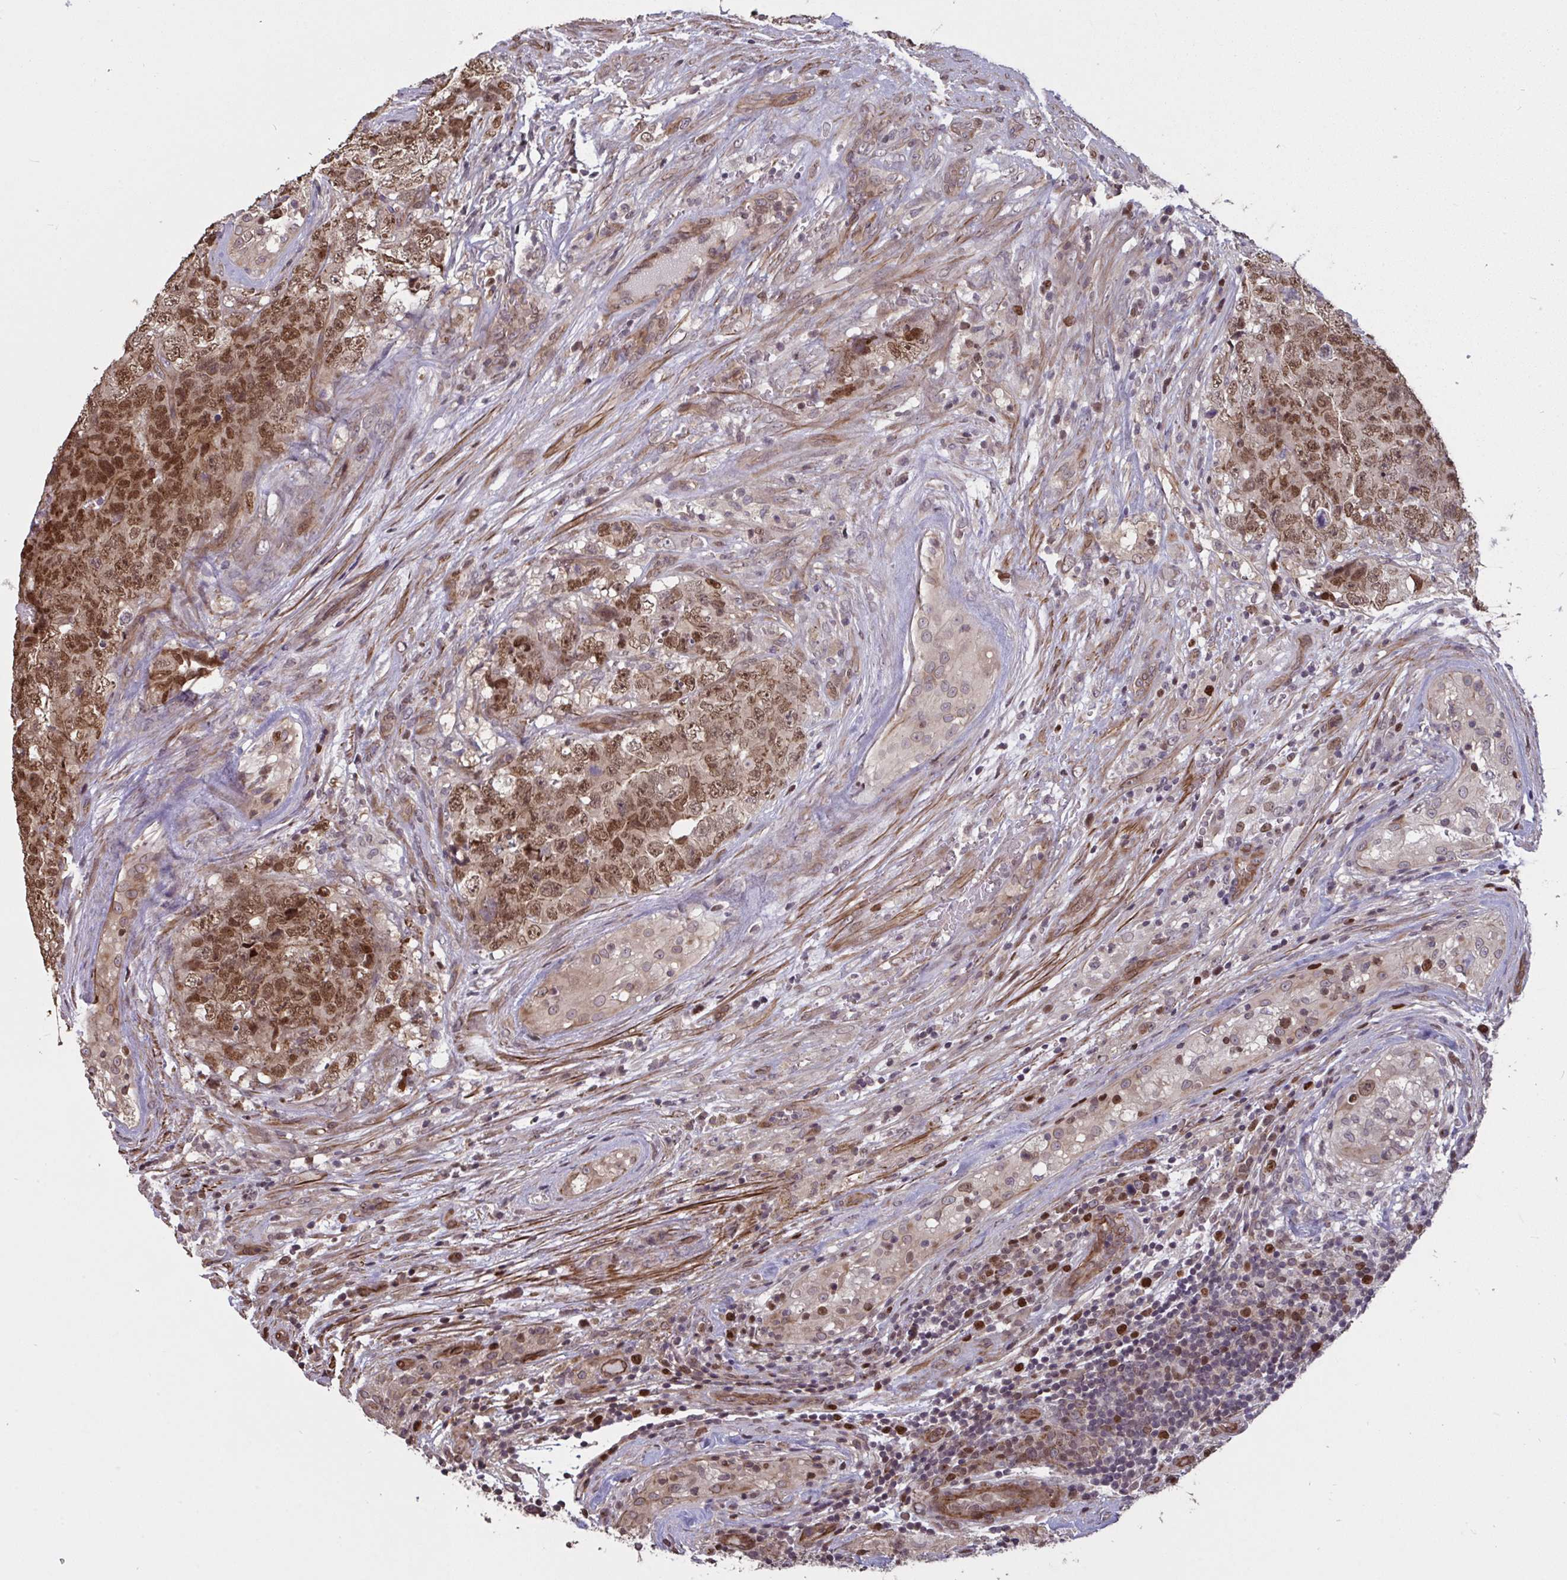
{"staining": {"intensity": "moderate", "quantity": ">75%", "location": "nuclear"}, "tissue": "testis cancer", "cell_type": "Tumor cells", "image_type": "cancer", "snomed": [{"axis": "morphology", "description": "Seminoma, NOS"}, {"axis": "morphology", "description": "Teratoma, malignant, NOS"}, {"axis": "topography", "description": "Testis"}], "caption": "Immunohistochemistry of human testis cancer exhibits medium levels of moderate nuclear staining in about >75% of tumor cells. Ihc stains the protein of interest in brown and the nuclei are stained blue.", "gene": "IPO5", "patient": {"sex": "male", "age": 34}}